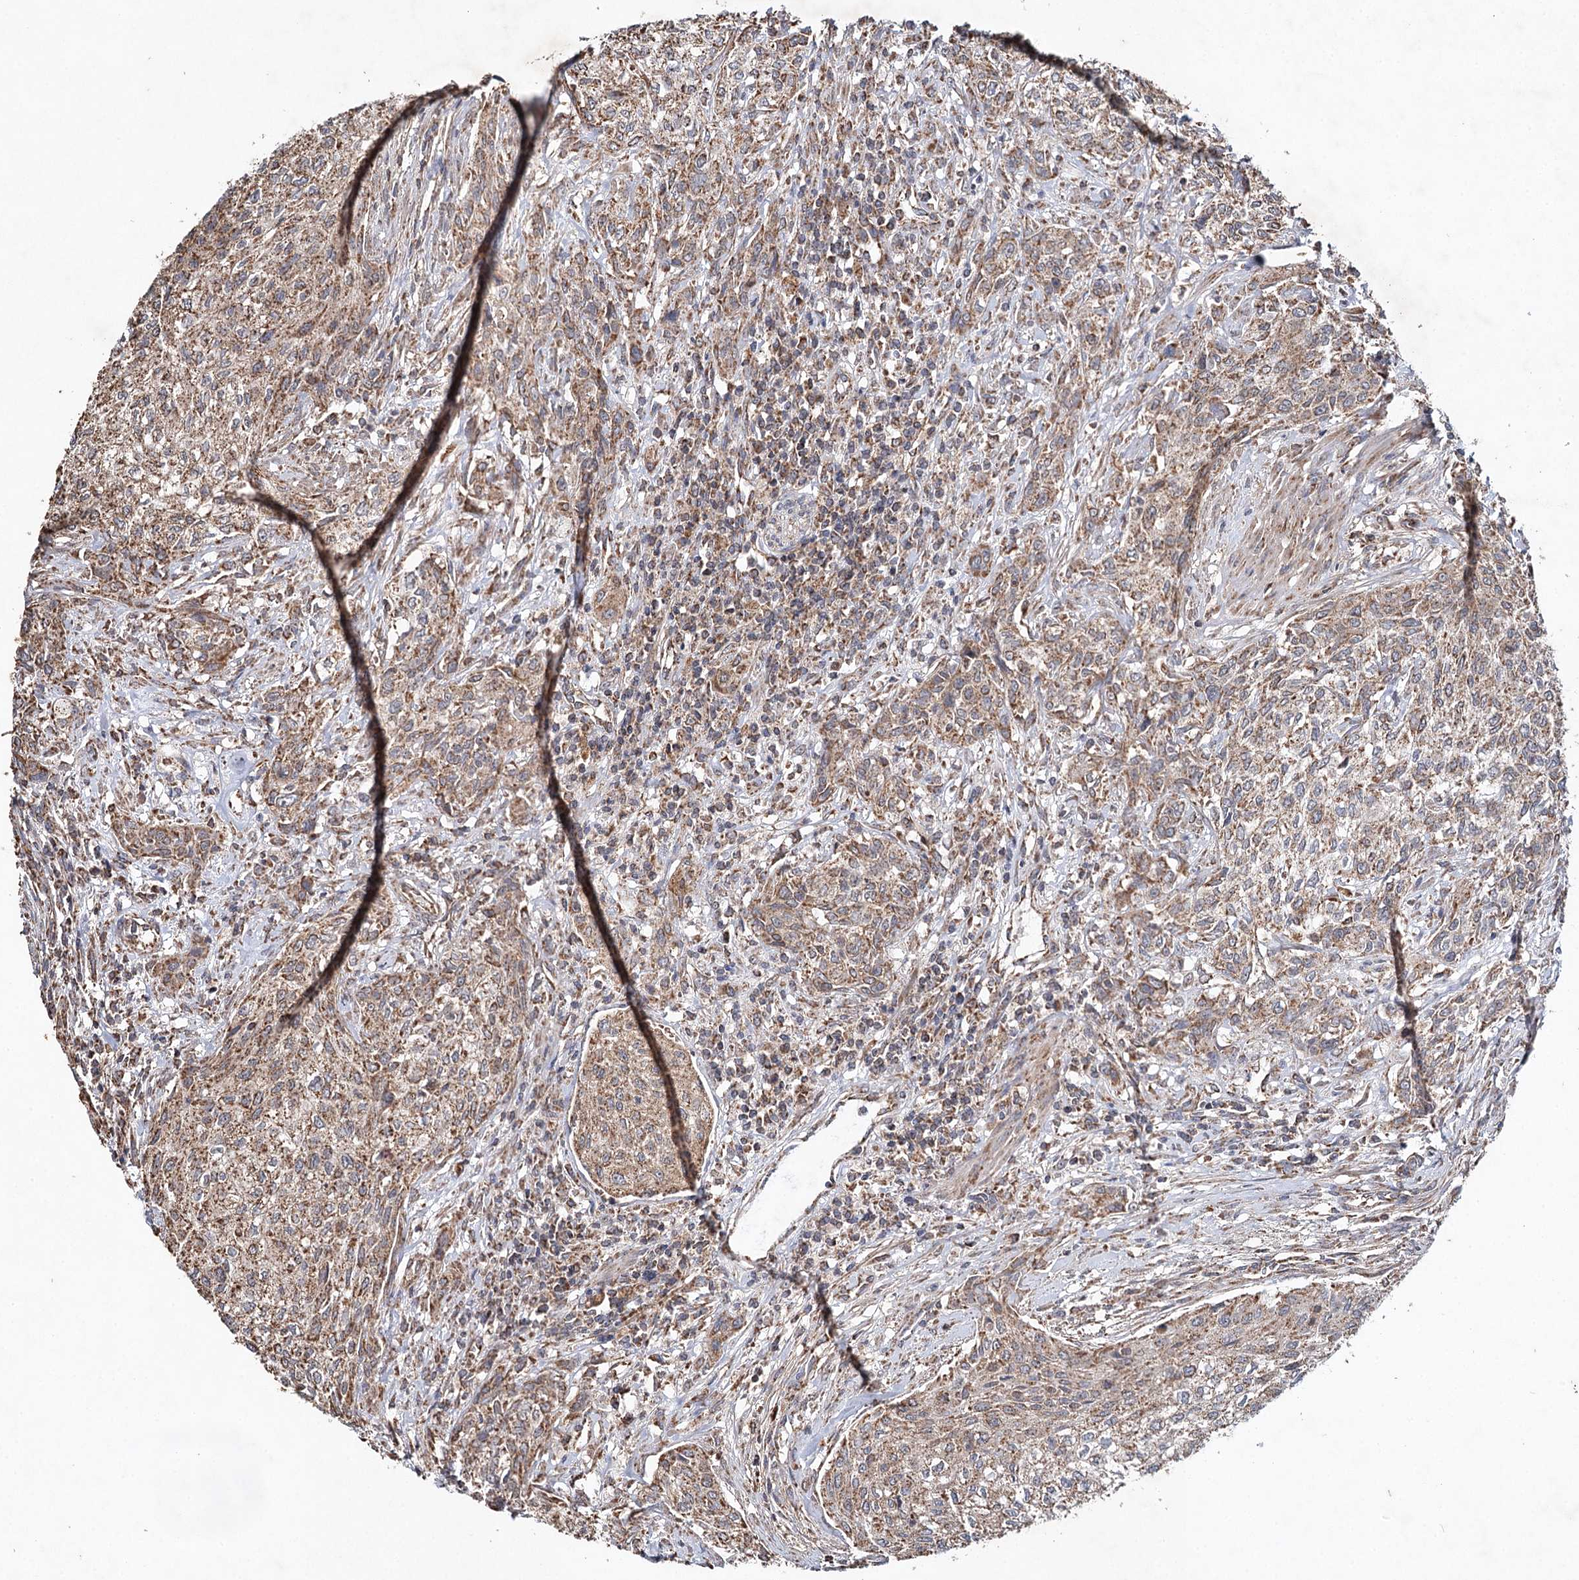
{"staining": {"intensity": "moderate", "quantity": ">75%", "location": "cytoplasmic/membranous"}, "tissue": "urothelial cancer", "cell_type": "Tumor cells", "image_type": "cancer", "snomed": [{"axis": "morphology", "description": "Normal tissue, NOS"}, {"axis": "morphology", "description": "Urothelial carcinoma, NOS"}, {"axis": "topography", "description": "Urinary bladder"}, {"axis": "topography", "description": "Peripheral nerve tissue"}], "caption": "Protein positivity by IHC displays moderate cytoplasmic/membranous expression in approximately >75% of tumor cells in urothelial cancer. (DAB (3,3'-diaminobenzidine) = brown stain, brightfield microscopy at high magnification).", "gene": "PIK3CB", "patient": {"sex": "male", "age": 35}}